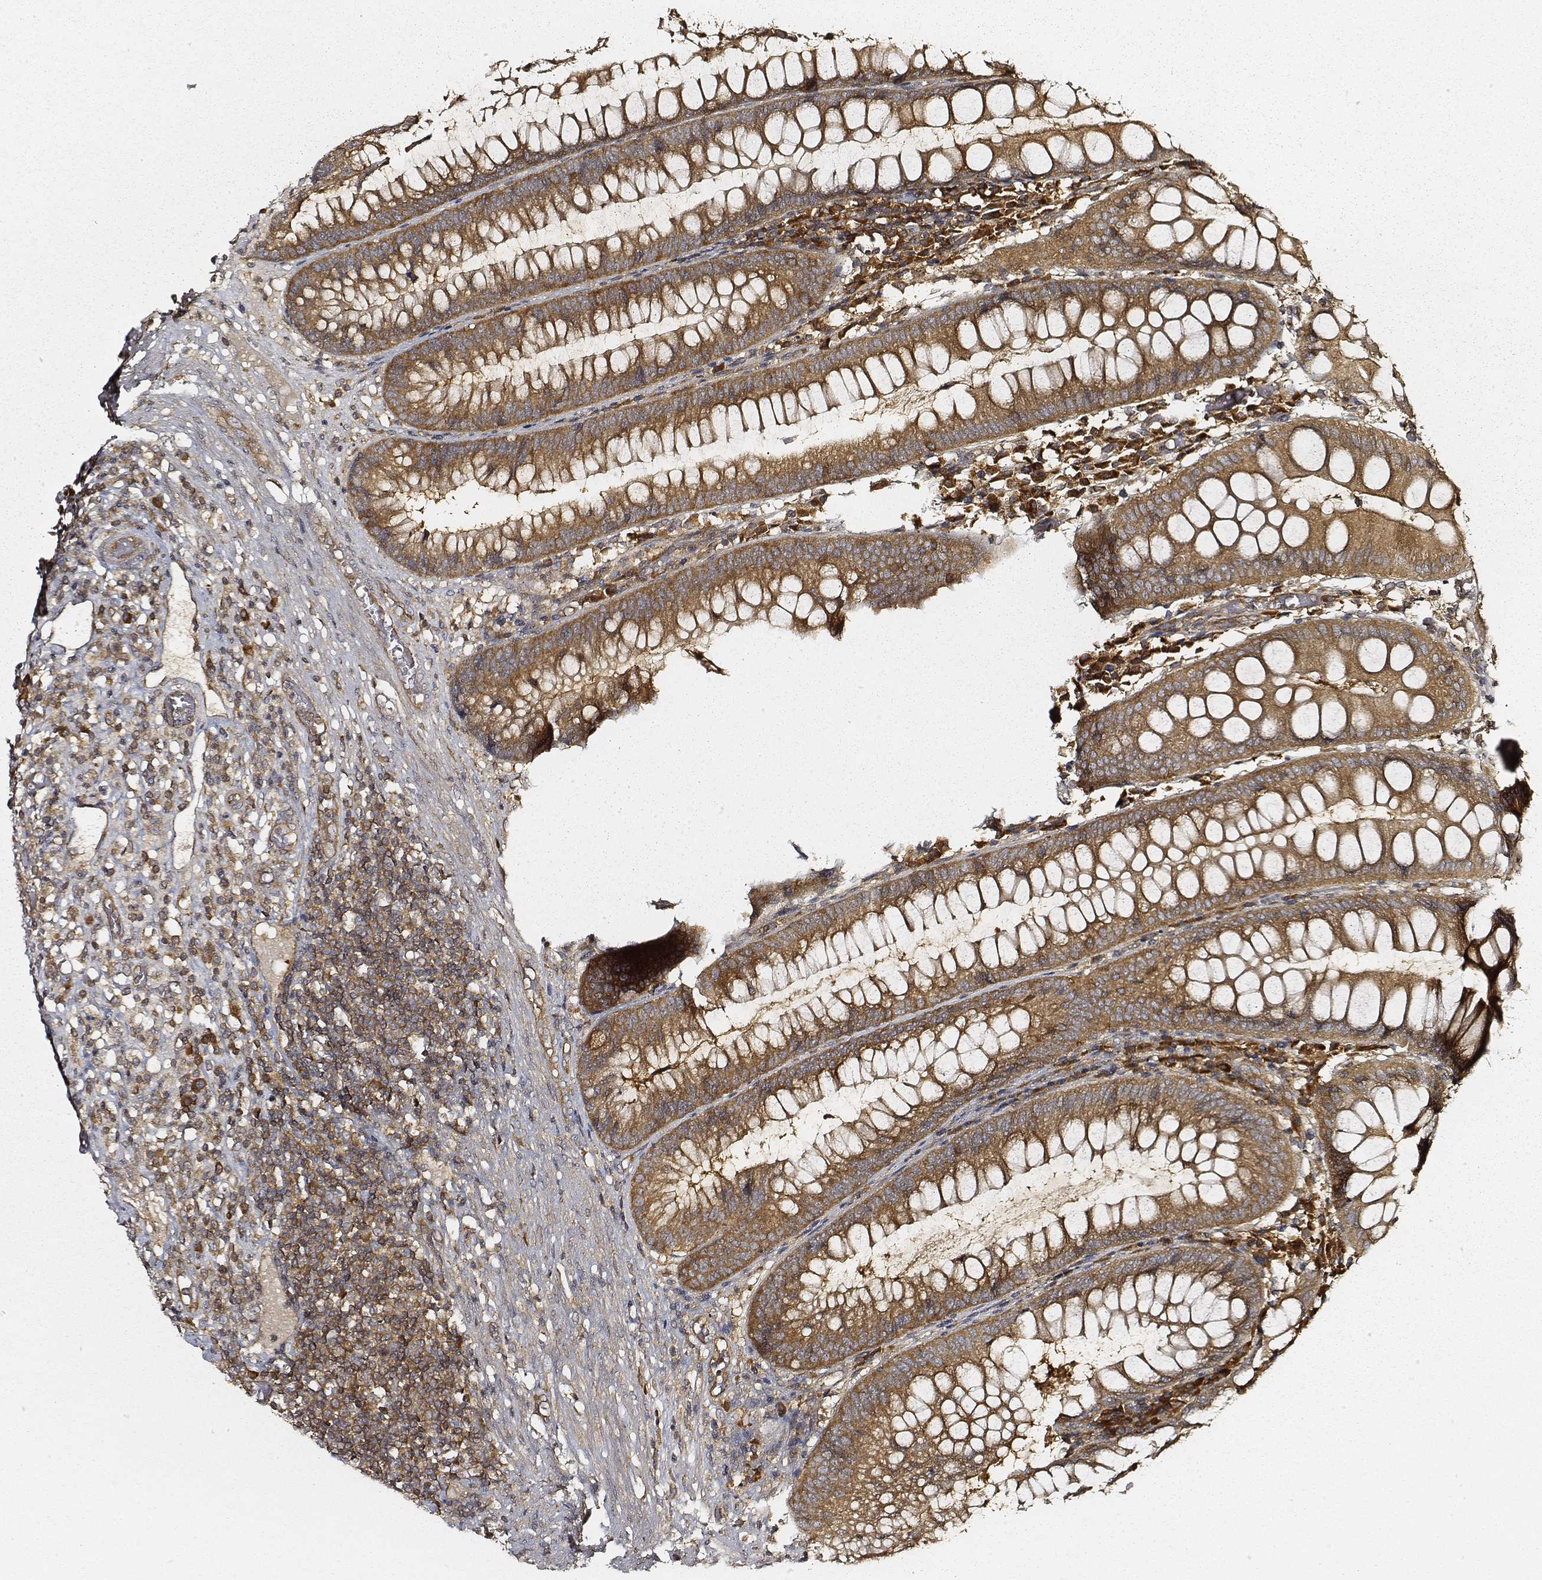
{"staining": {"intensity": "moderate", "quantity": ">75%", "location": "cytoplasmic/membranous"}, "tissue": "appendix", "cell_type": "Glandular cells", "image_type": "normal", "snomed": [{"axis": "morphology", "description": "Normal tissue, NOS"}, {"axis": "morphology", "description": "Inflammation, NOS"}, {"axis": "topography", "description": "Appendix"}], "caption": "Immunohistochemical staining of unremarkable human appendix exhibits >75% levels of moderate cytoplasmic/membranous protein positivity in approximately >75% of glandular cells.", "gene": "CARS1", "patient": {"sex": "male", "age": 16}}